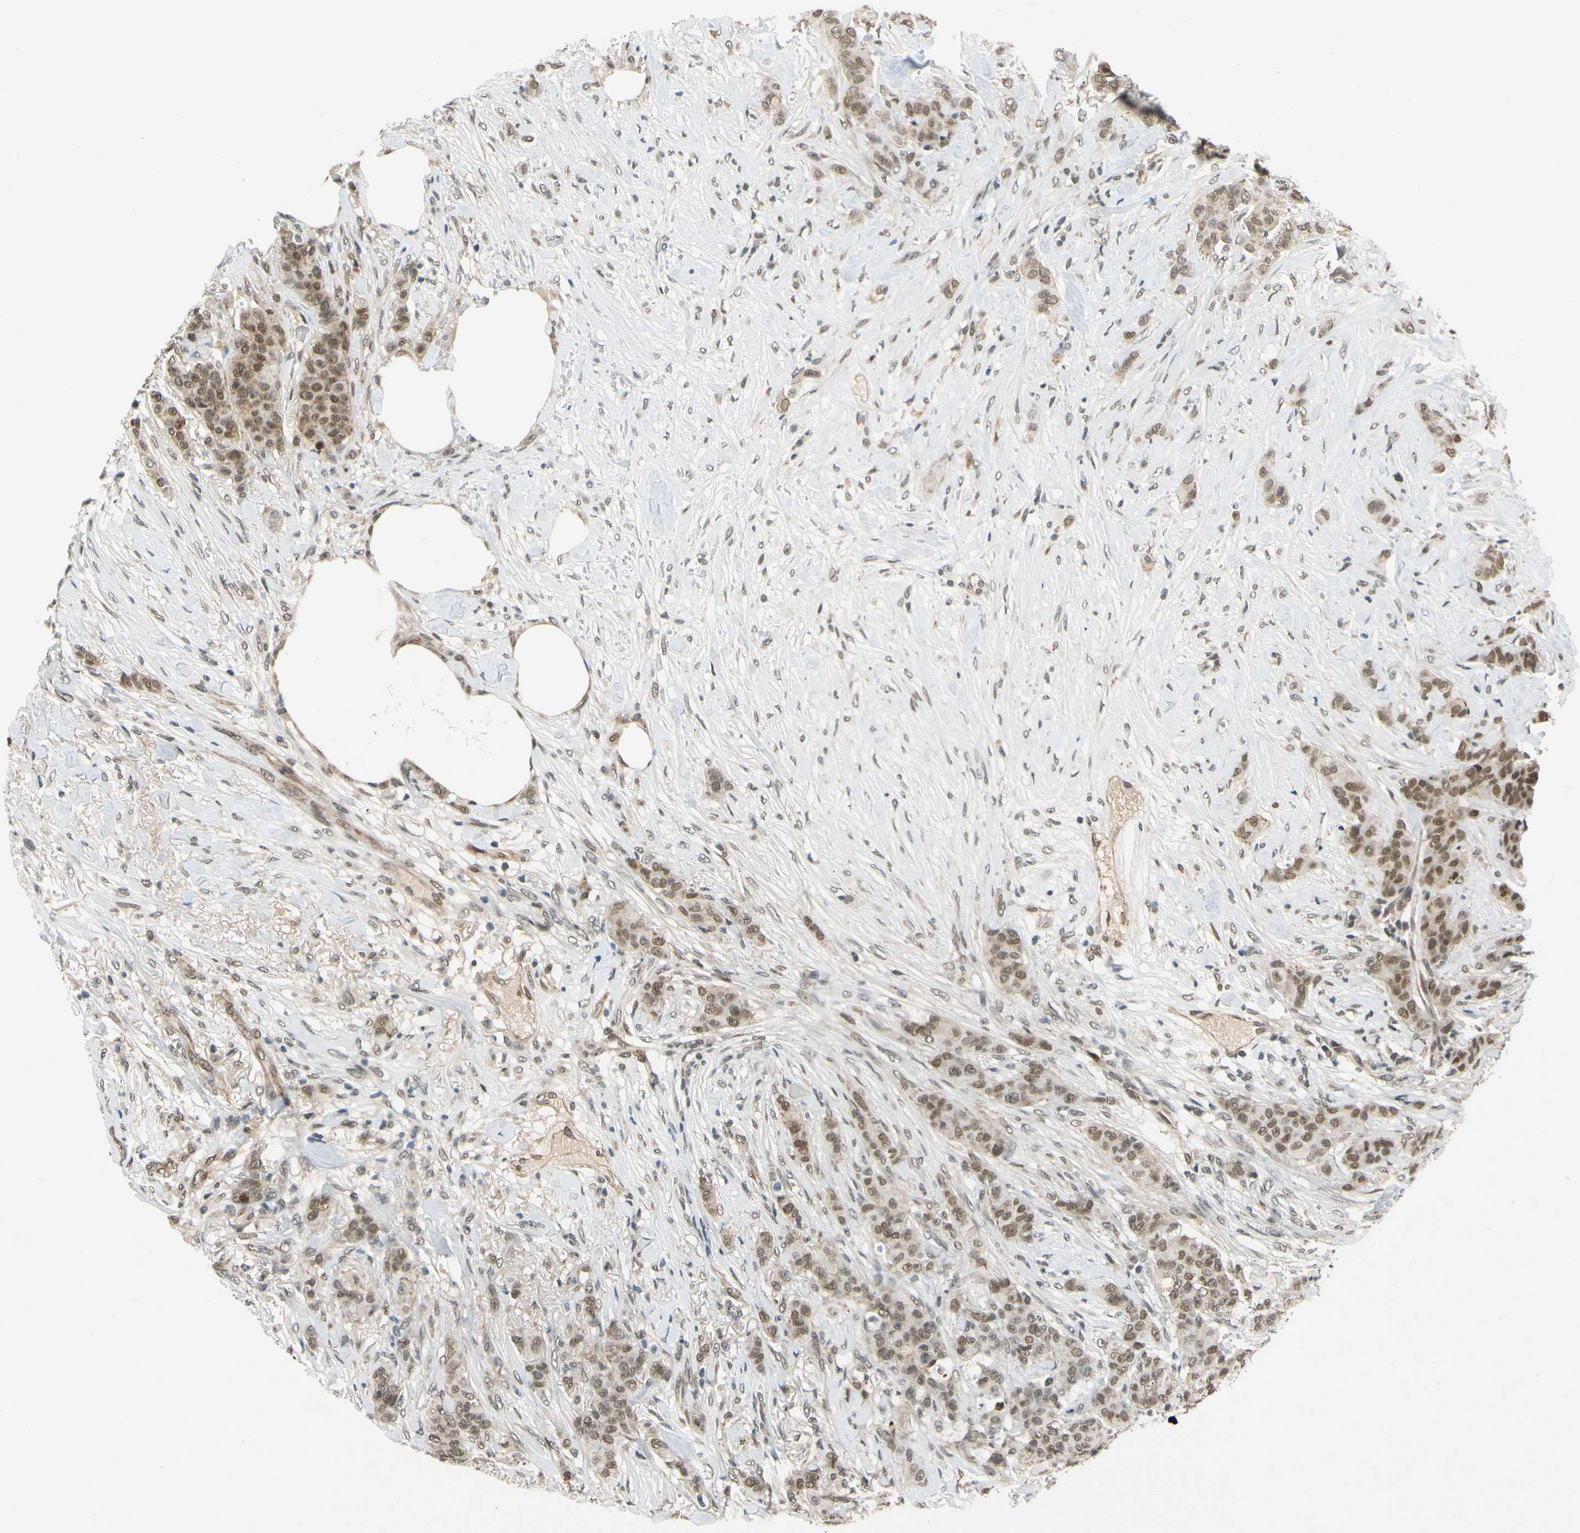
{"staining": {"intensity": "moderate", "quantity": ">75%", "location": "cytoplasmic/membranous,nuclear"}, "tissue": "breast cancer", "cell_type": "Tumor cells", "image_type": "cancer", "snomed": [{"axis": "morphology", "description": "Duct carcinoma"}, {"axis": "topography", "description": "Breast"}], "caption": "Brown immunohistochemical staining in human breast cancer exhibits moderate cytoplasmic/membranous and nuclear positivity in approximately >75% of tumor cells.", "gene": "POGZ", "patient": {"sex": "female", "age": 40}}